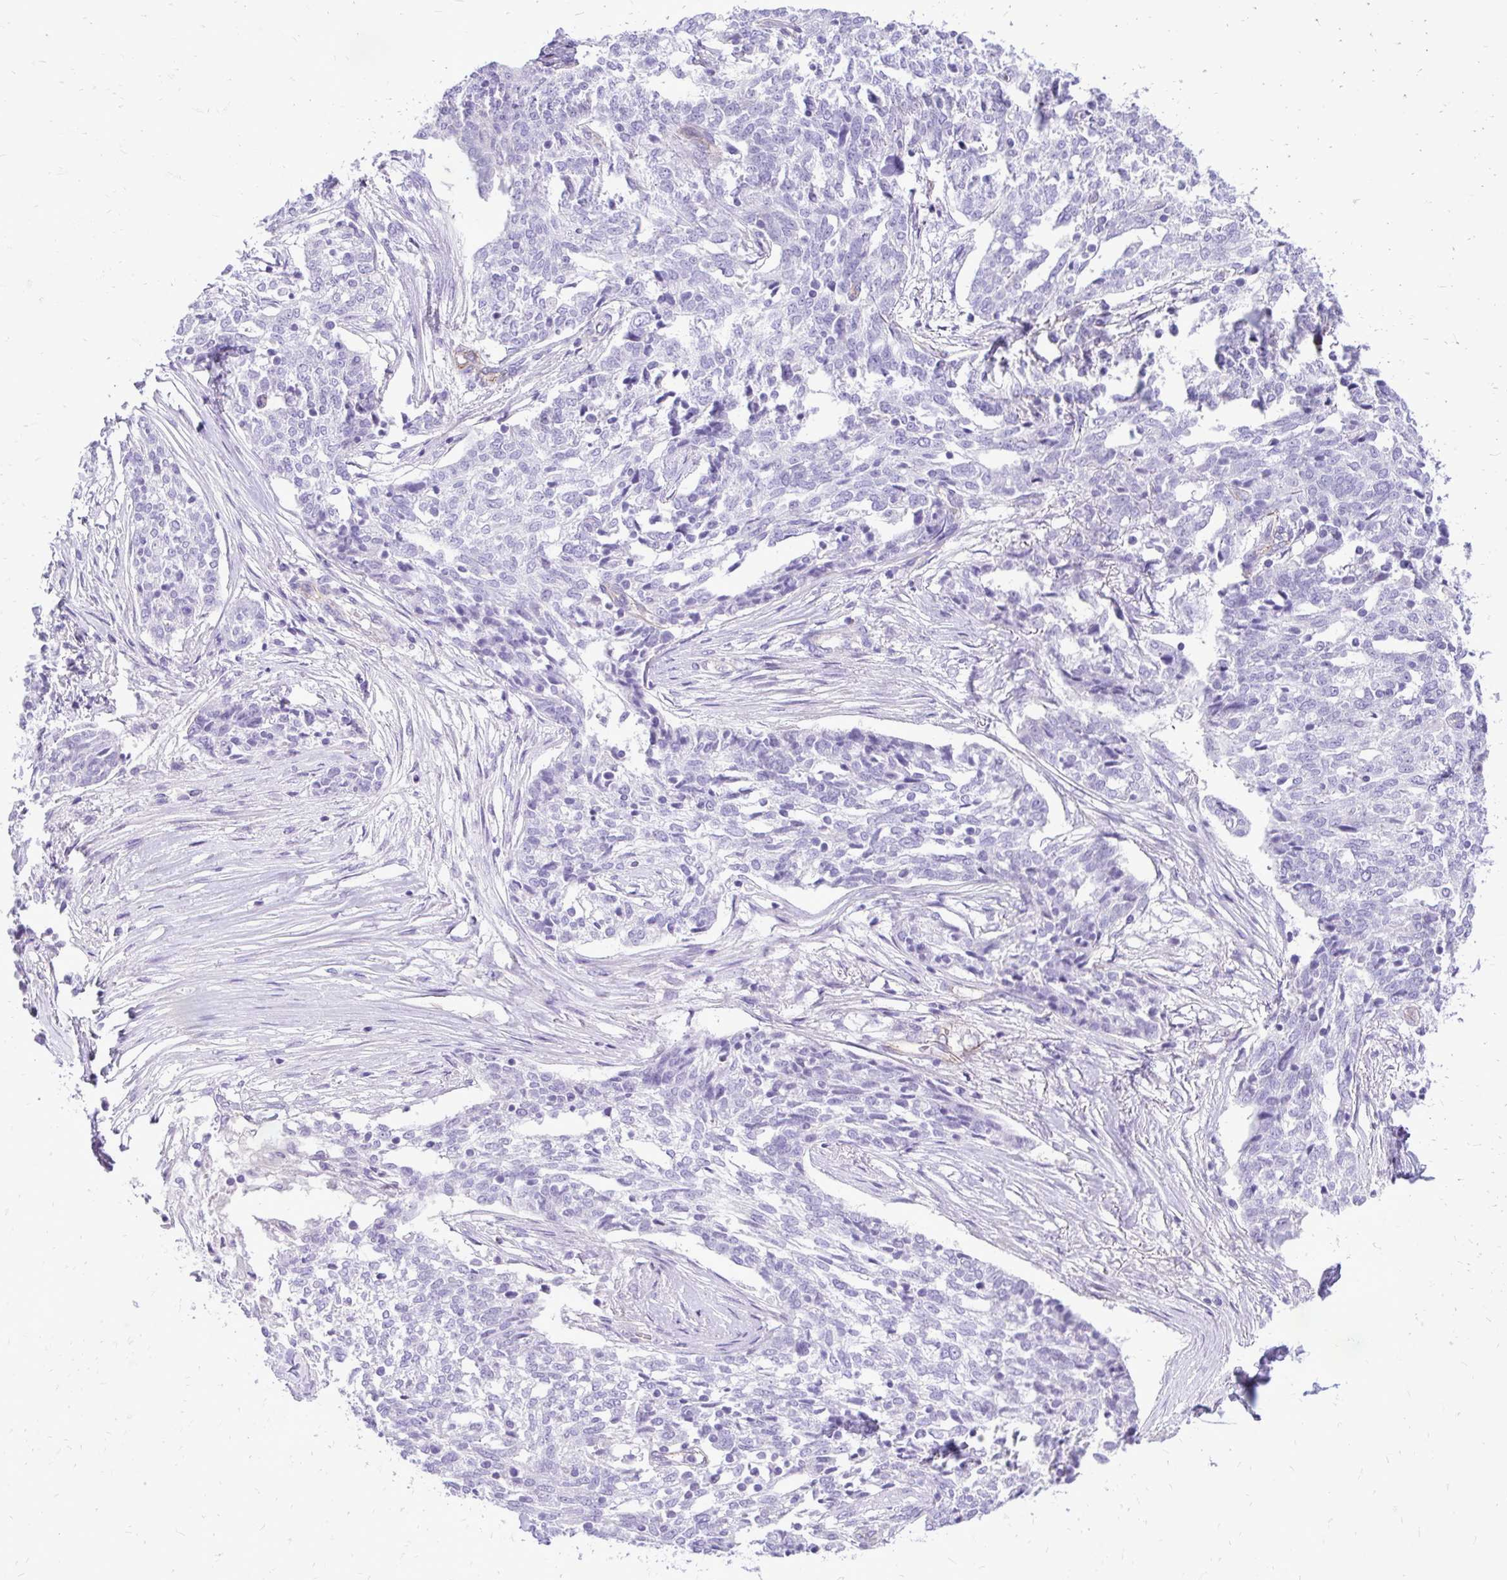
{"staining": {"intensity": "negative", "quantity": "none", "location": "none"}, "tissue": "ovarian cancer", "cell_type": "Tumor cells", "image_type": "cancer", "snomed": [{"axis": "morphology", "description": "Cystadenocarcinoma, serous, NOS"}, {"axis": "topography", "description": "Ovary"}], "caption": "Immunohistochemical staining of ovarian cancer (serous cystadenocarcinoma) exhibits no significant expression in tumor cells.", "gene": "PELI3", "patient": {"sex": "female", "age": 67}}